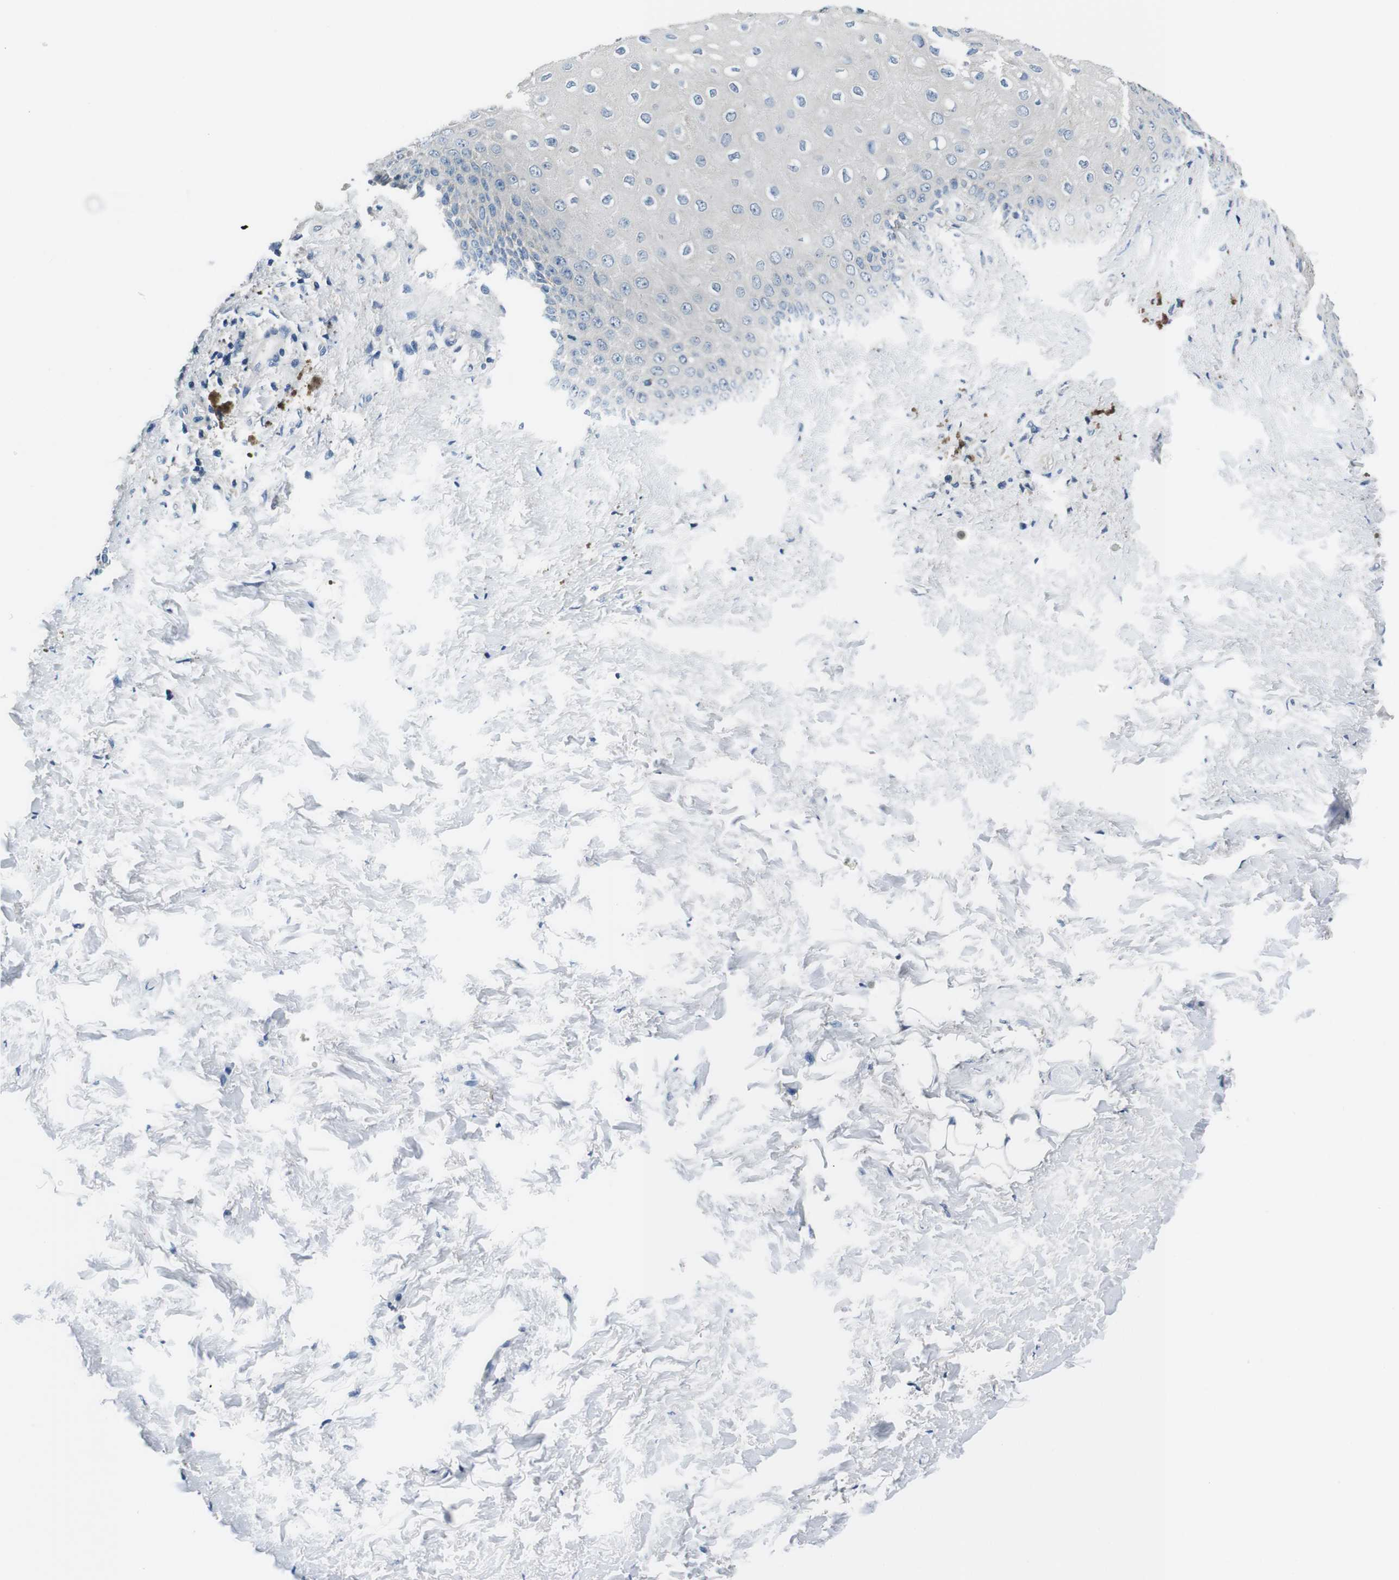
{"staining": {"intensity": "negative", "quantity": "none", "location": "none"}, "tissue": "skin", "cell_type": "Epidermal cells", "image_type": "normal", "snomed": [{"axis": "morphology", "description": "Normal tissue, NOS"}, {"axis": "topography", "description": "Anal"}], "caption": "Protein analysis of benign skin shows no significant positivity in epidermal cells. (DAB (3,3'-diaminobenzidine) IHC, high magnification).", "gene": "KCNJ5", "patient": {"sex": "female", "age": 46}}